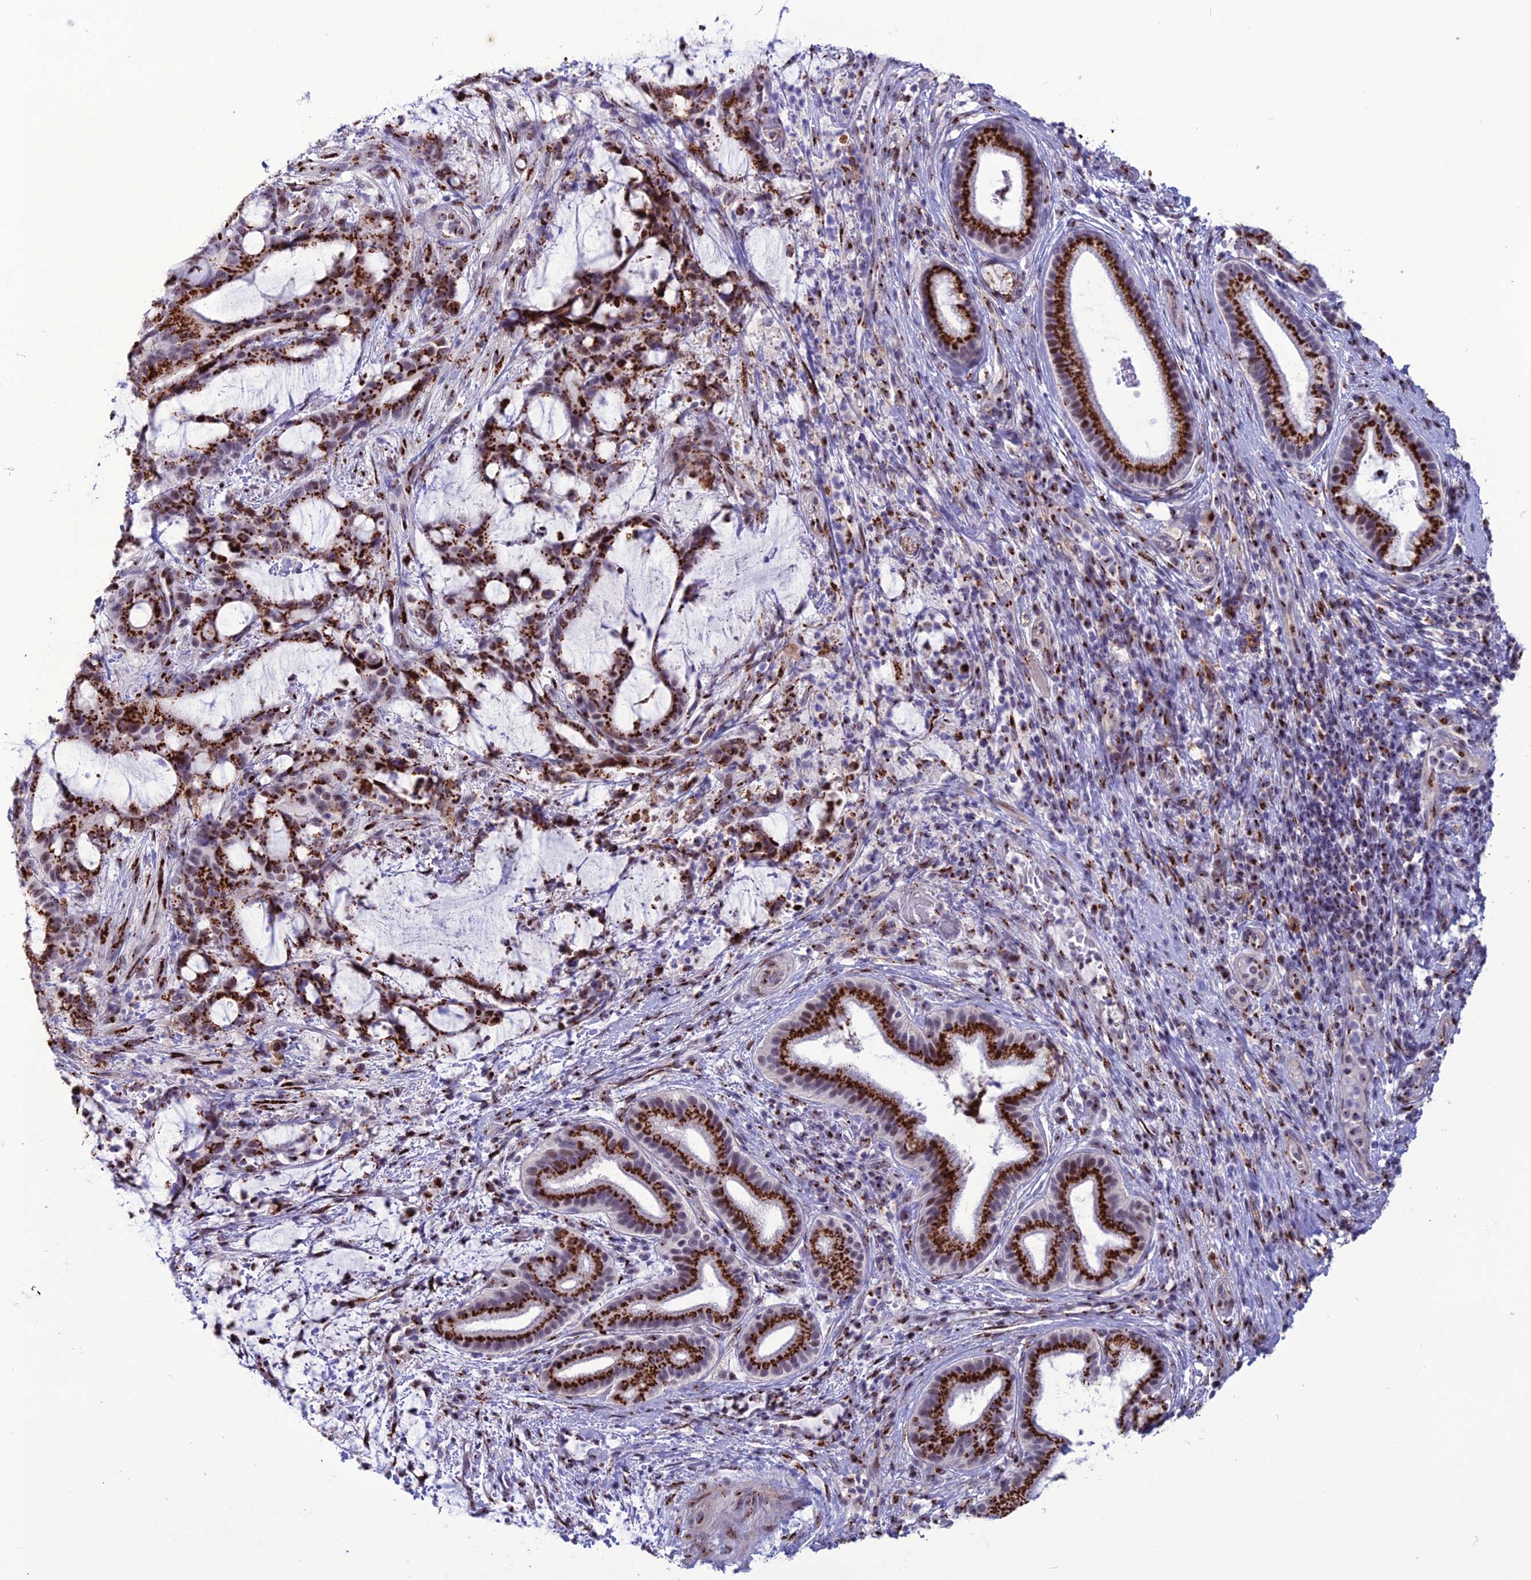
{"staining": {"intensity": "strong", "quantity": ">75%", "location": "cytoplasmic/membranous"}, "tissue": "liver cancer", "cell_type": "Tumor cells", "image_type": "cancer", "snomed": [{"axis": "morphology", "description": "Normal tissue, NOS"}, {"axis": "morphology", "description": "Cholangiocarcinoma"}, {"axis": "topography", "description": "Liver"}, {"axis": "topography", "description": "Peripheral nerve tissue"}], "caption": "A high-resolution photomicrograph shows immunohistochemistry (IHC) staining of liver cancer, which demonstrates strong cytoplasmic/membranous expression in about >75% of tumor cells.", "gene": "PLEKHA4", "patient": {"sex": "female", "age": 73}}